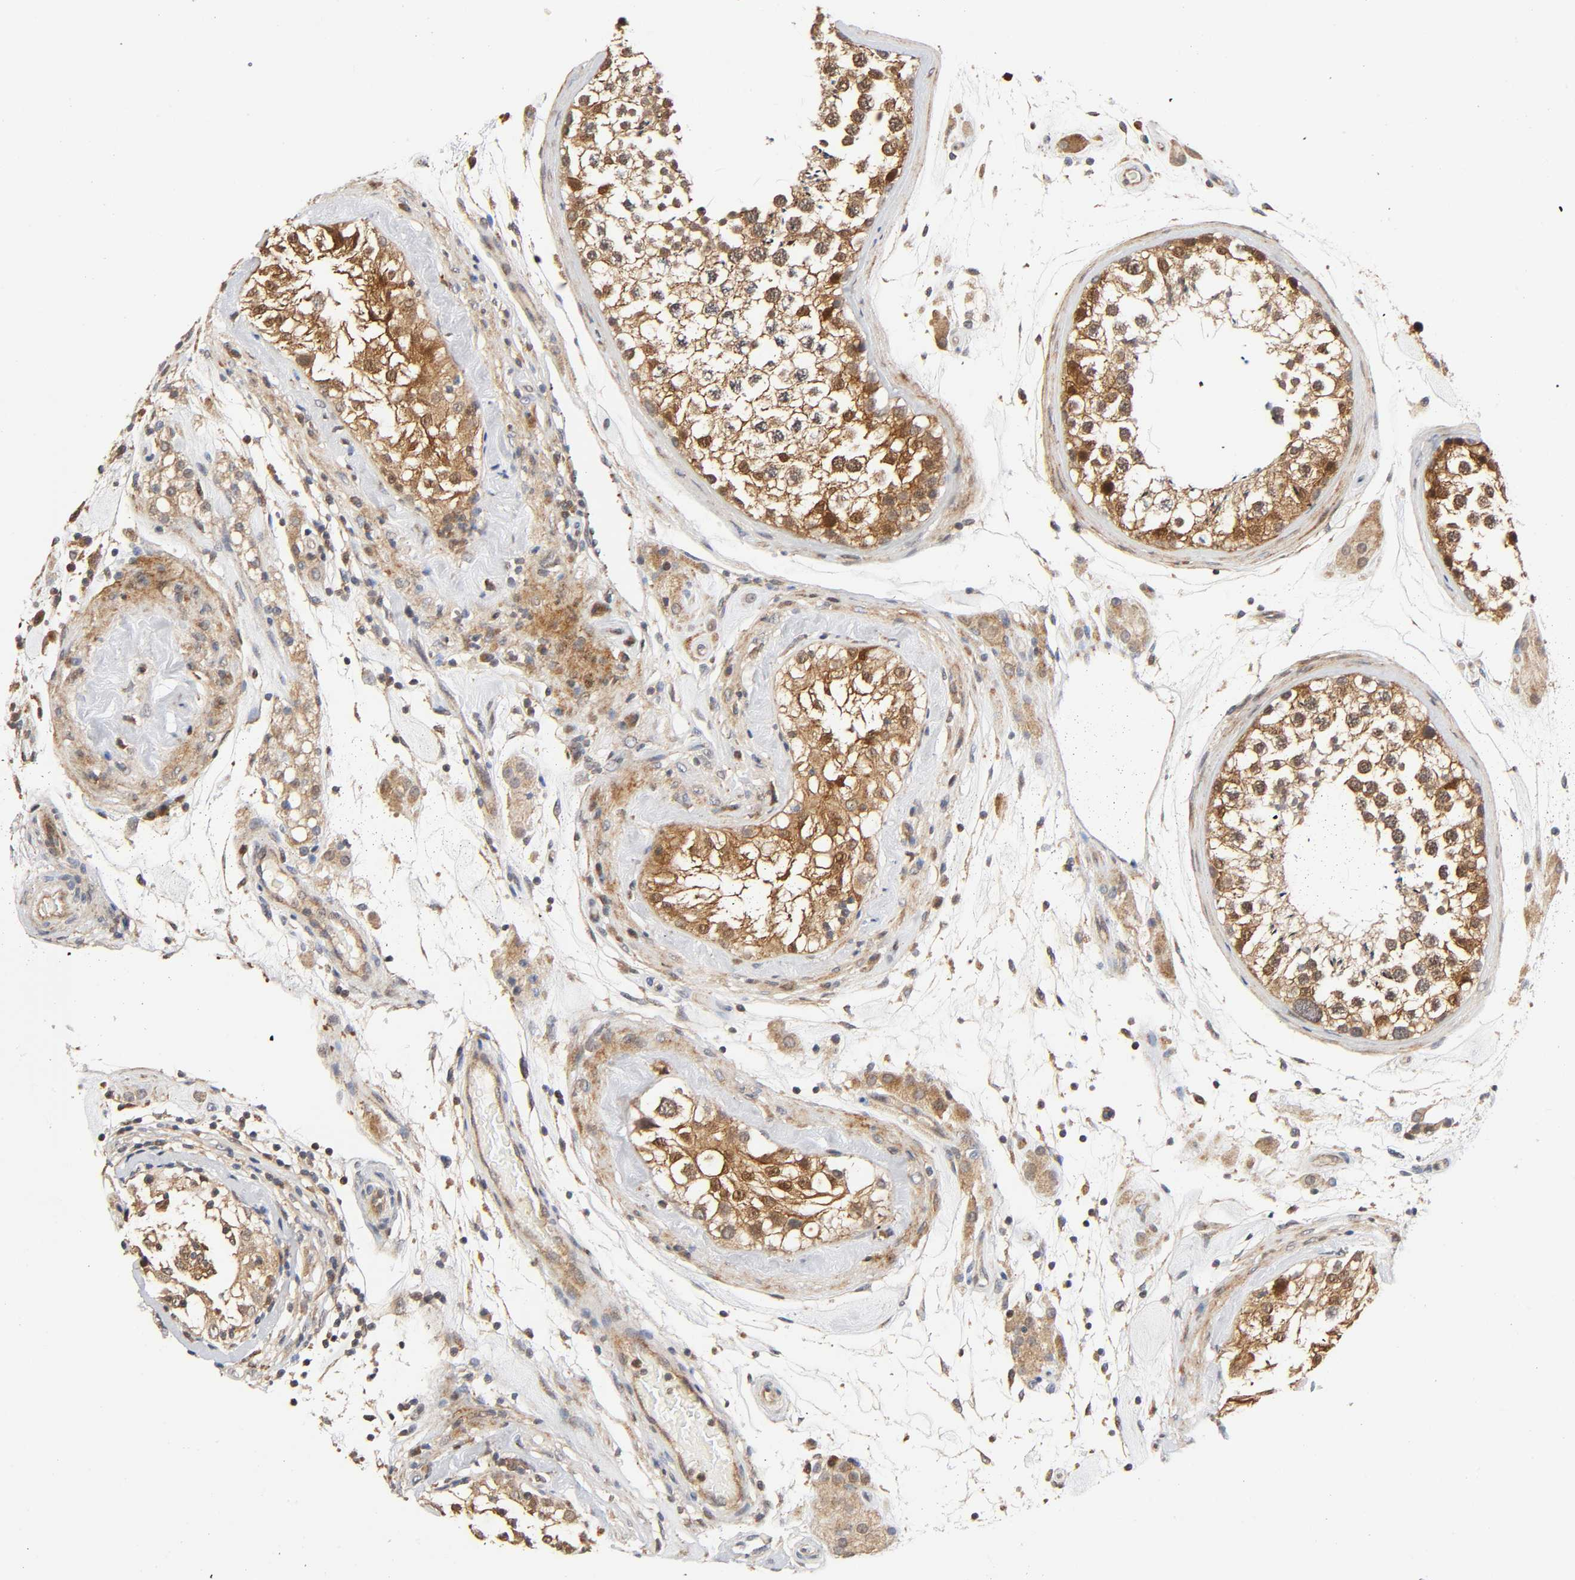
{"staining": {"intensity": "moderate", "quantity": ">75%", "location": "cytoplasmic/membranous,nuclear"}, "tissue": "testis", "cell_type": "Cells in seminiferous ducts", "image_type": "normal", "snomed": [{"axis": "morphology", "description": "Normal tissue, NOS"}, {"axis": "topography", "description": "Testis"}], "caption": "IHC histopathology image of benign testis: testis stained using IHC demonstrates medium levels of moderate protein expression localized specifically in the cytoplasmic/membranous,nuclear of cells in seminiferous ducts, appearing as a cytoplasmic/membranous,nuclear brown color.", "gene": "CASP9", "patient": {"sex": "male", "age": 46}}